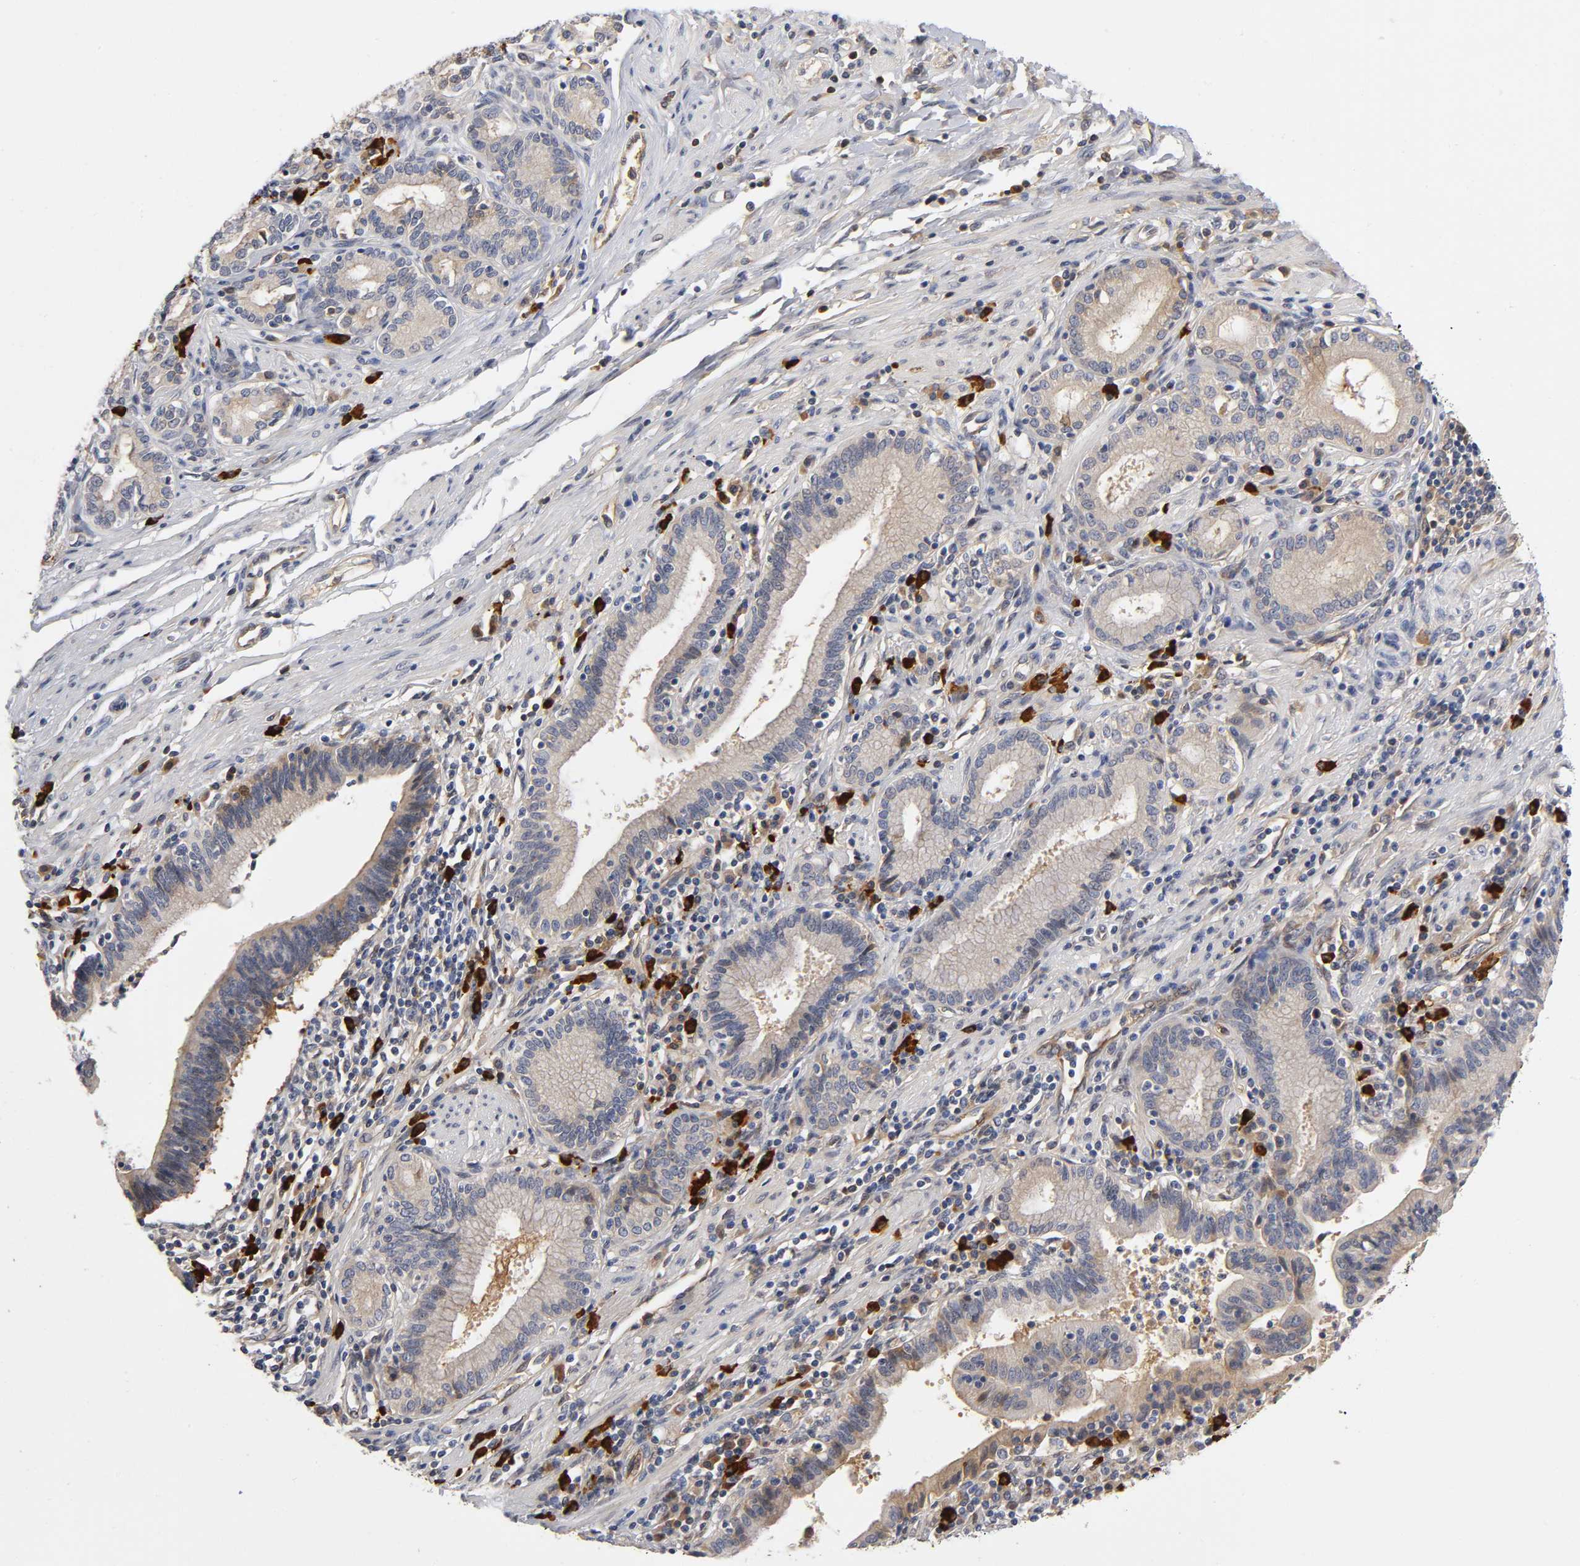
{"staining": {"intensity": "weak", "quantity": ">75%", "location": "cytoplasmic/membranous"}, "tissue": "pancreatic cancer", "cell_type": "Tumor cells", "image_type": "cancer", "snomed": [{"axis": "morphology", "description": "Adenocarcinoma, NOS"}, {"axis": "topography", "description": "Pancreas"}], "caption": "Pancreatic cancer stained with a brown dye displays weak cytoplasmic/membranous positive positivity in about >75% of tumor cells.", "gene": "NOVA1", "patient": {"sex": "female", "age": 48}}